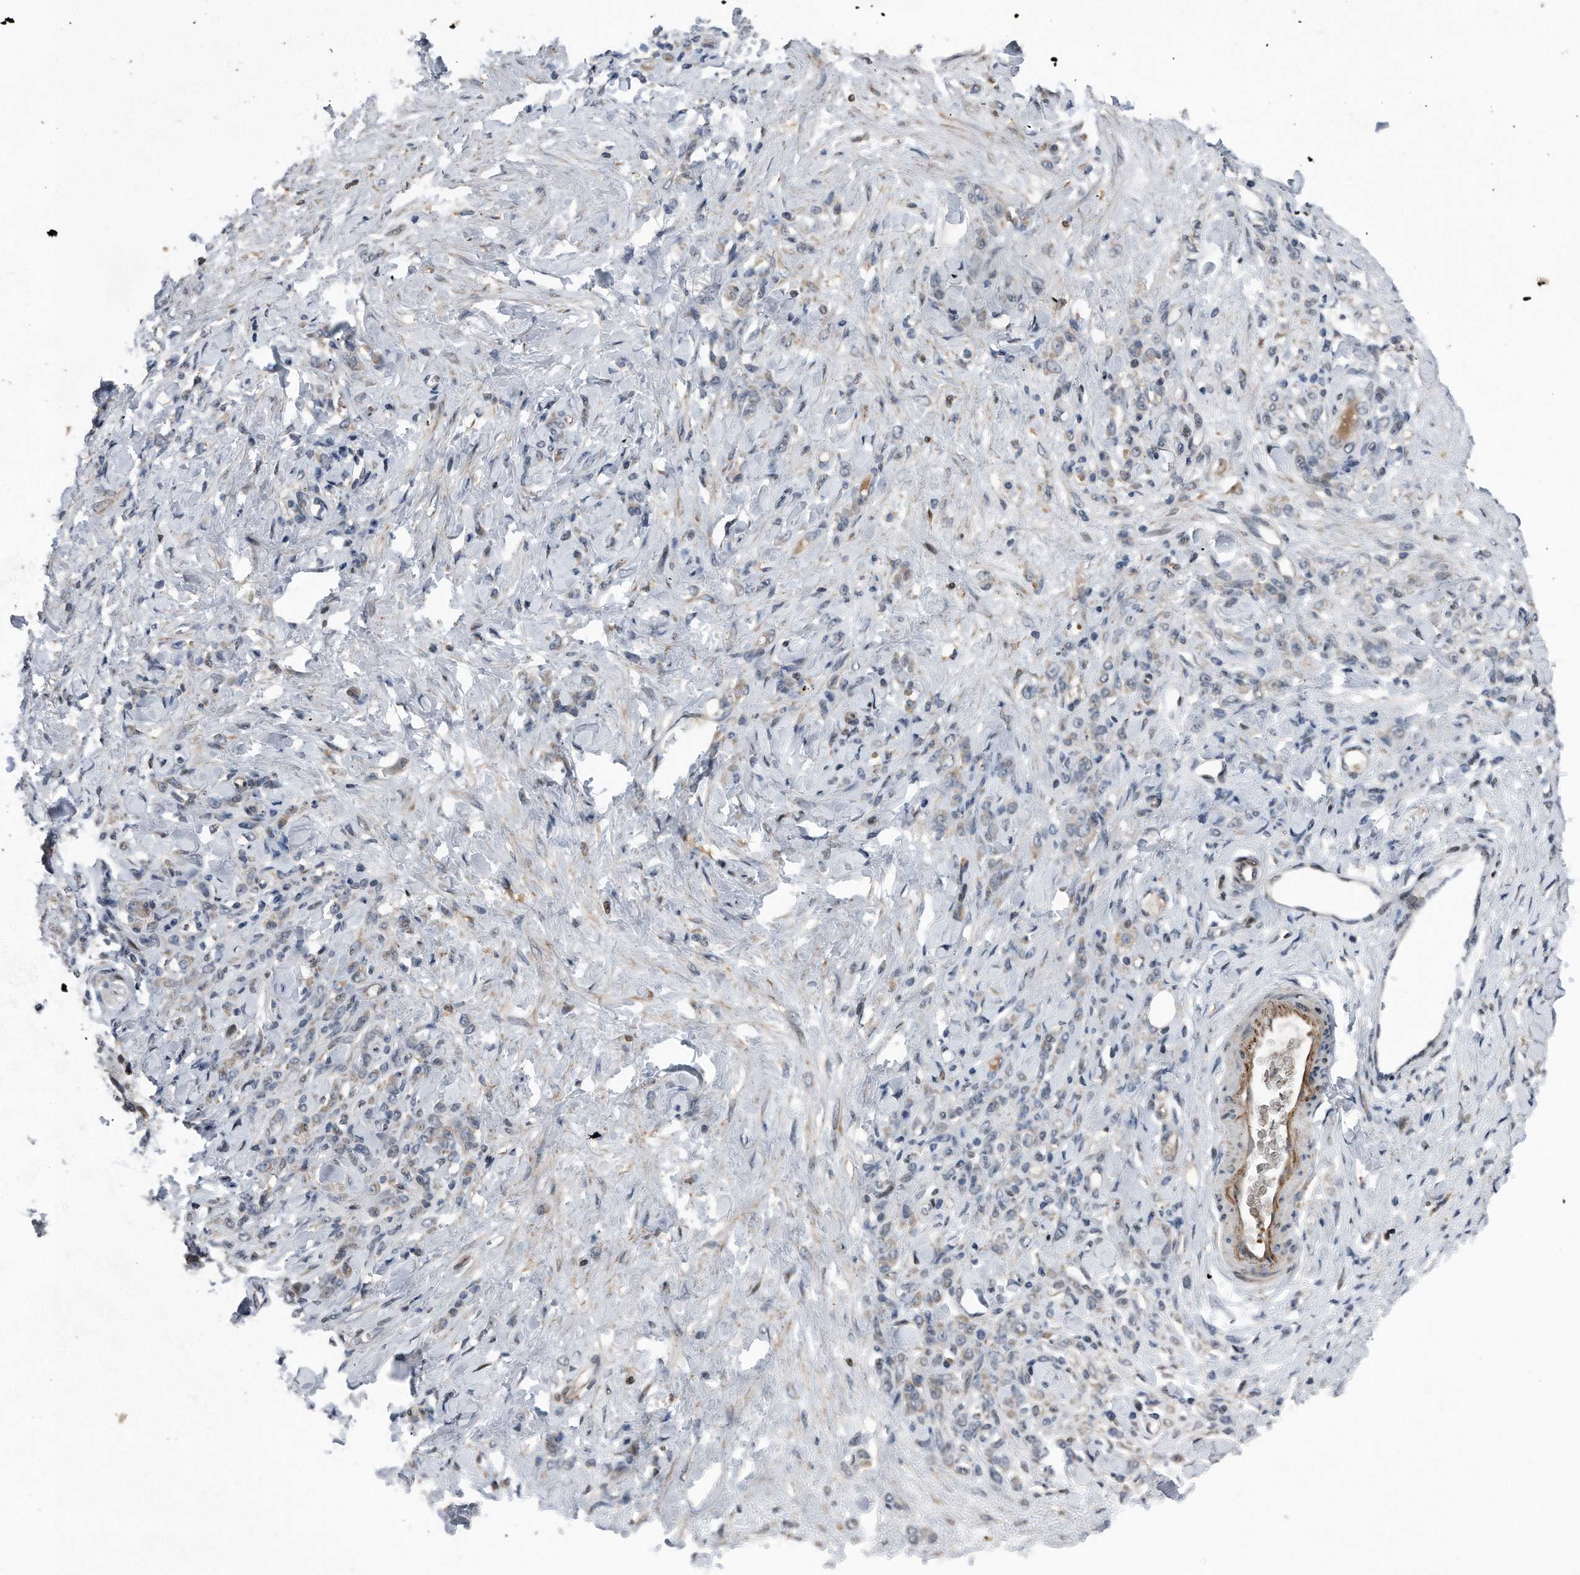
{"staining": {"intensity": "weak", "quantity": "<25%", "location": "cytoplasmic/membranous"}, "tissue": "stomach cancer", "cell_type": "Tumor cells", "image_type": "cancer", "snomed": [{"axis": "morphology", "description": "Normal tissue, NOS"}, {"axis": "morphology", "description": "Adenocarcinoma, NOS"}, {"axis": "topography", "description": "Stomach"}], "caption": "The histopathology image reveals no staining of tumor cells in stomach cancer.", "gene": "DST", "patient": {"sex": "male", "age": 82}}